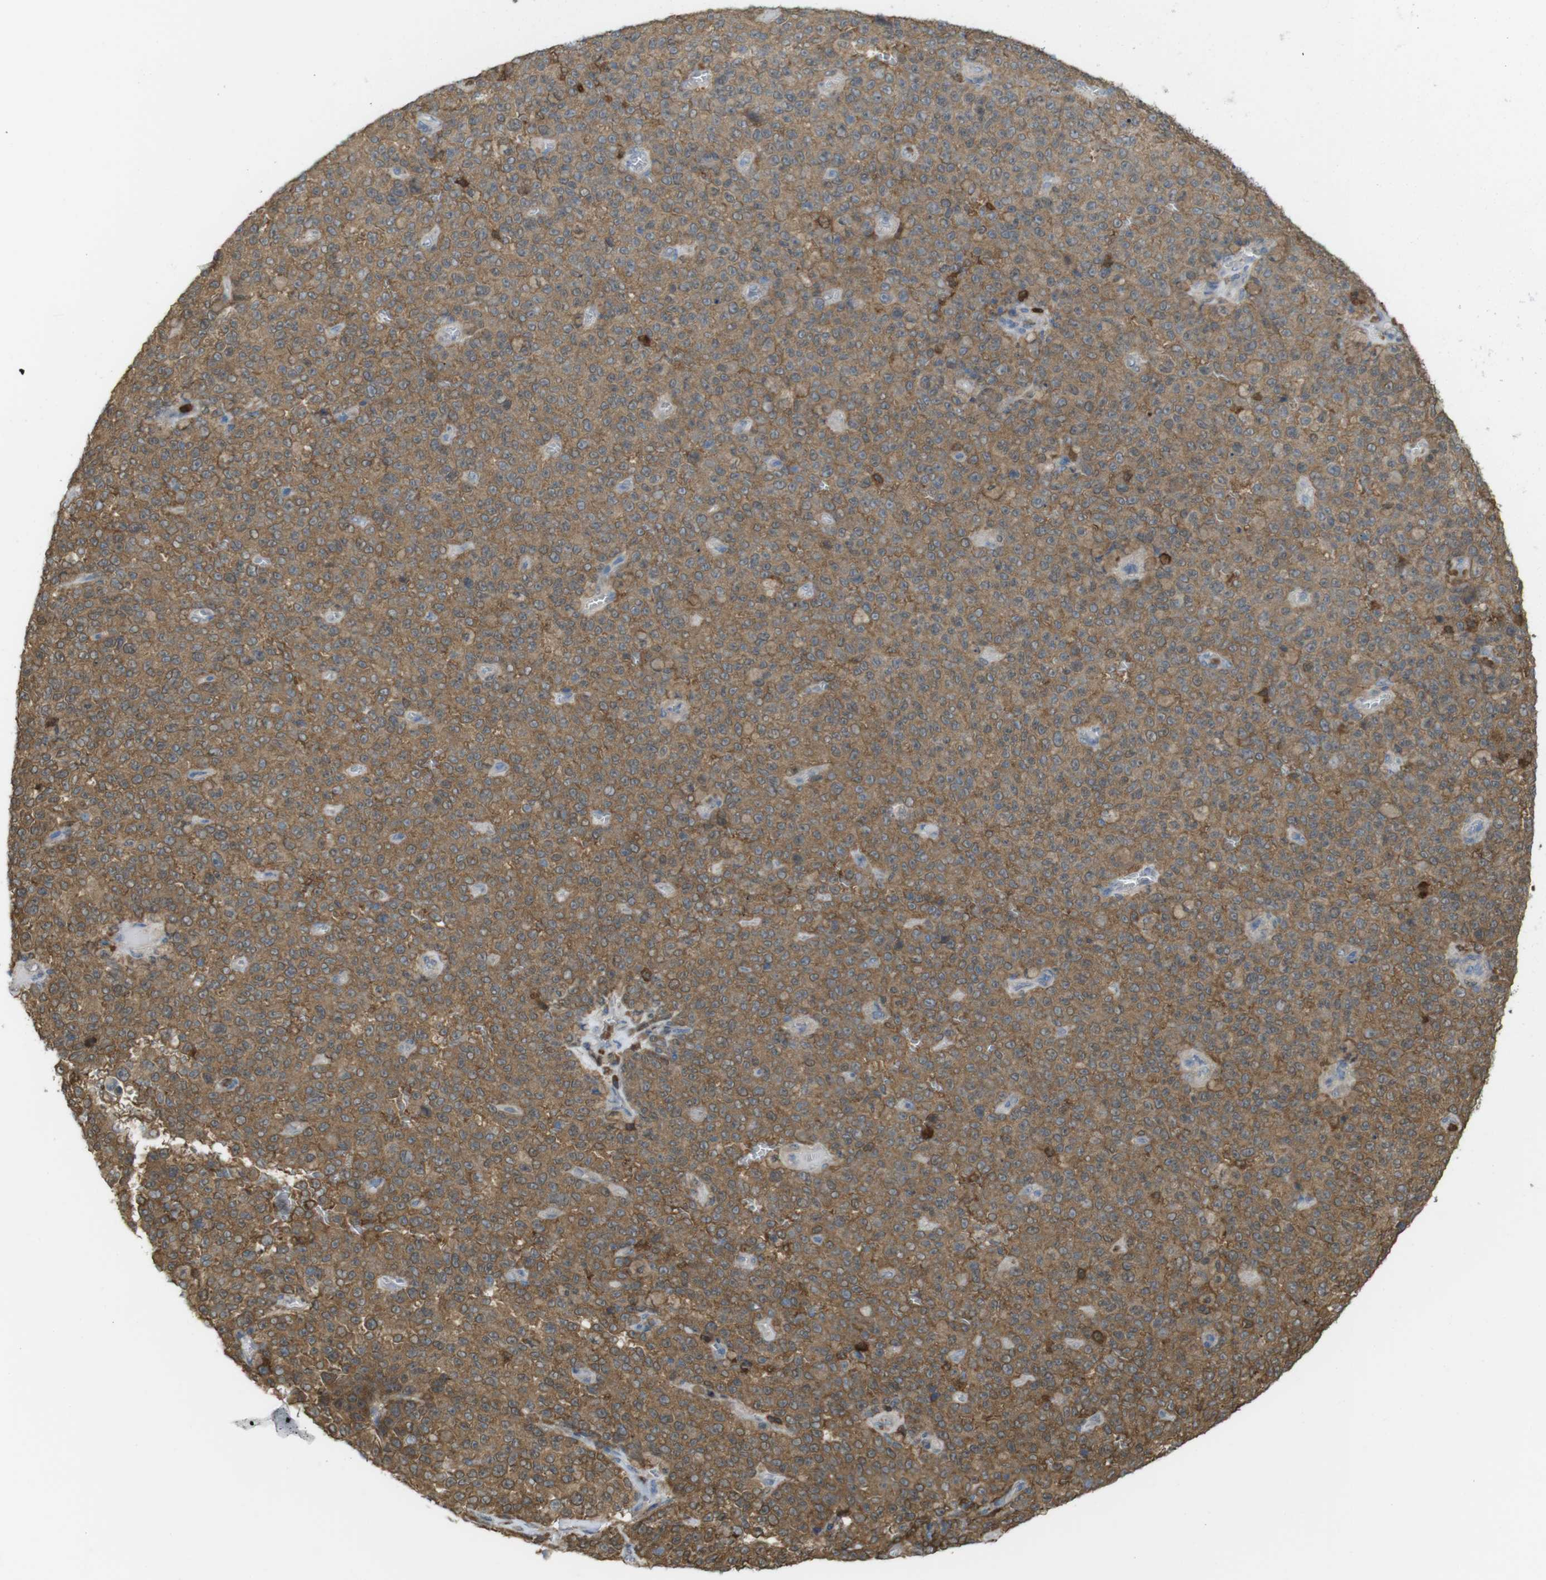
{"staining": {"intensity": "moderate", "quantity": ">75%", "location": "cytoplasmic/membranous"}, "tissue": "melanoma", "cell_type": "Tumor cells", "image_type": "cancer", "snomed": [{"axis": "morphology", "description": "Malignant melanoma, NOS"}, {"axis": "topography", "description": "Skin"}], "caption": "Brown immunohistochemical staining in melanoma demonstrates moderate cytoplasmic/membranous expression in about >75% of tumor cells. (Brightfield microscopy of DAB IHC at high magnification).", "gene": "PRKCD", "patient": {"sex": "female", "age": 82}}